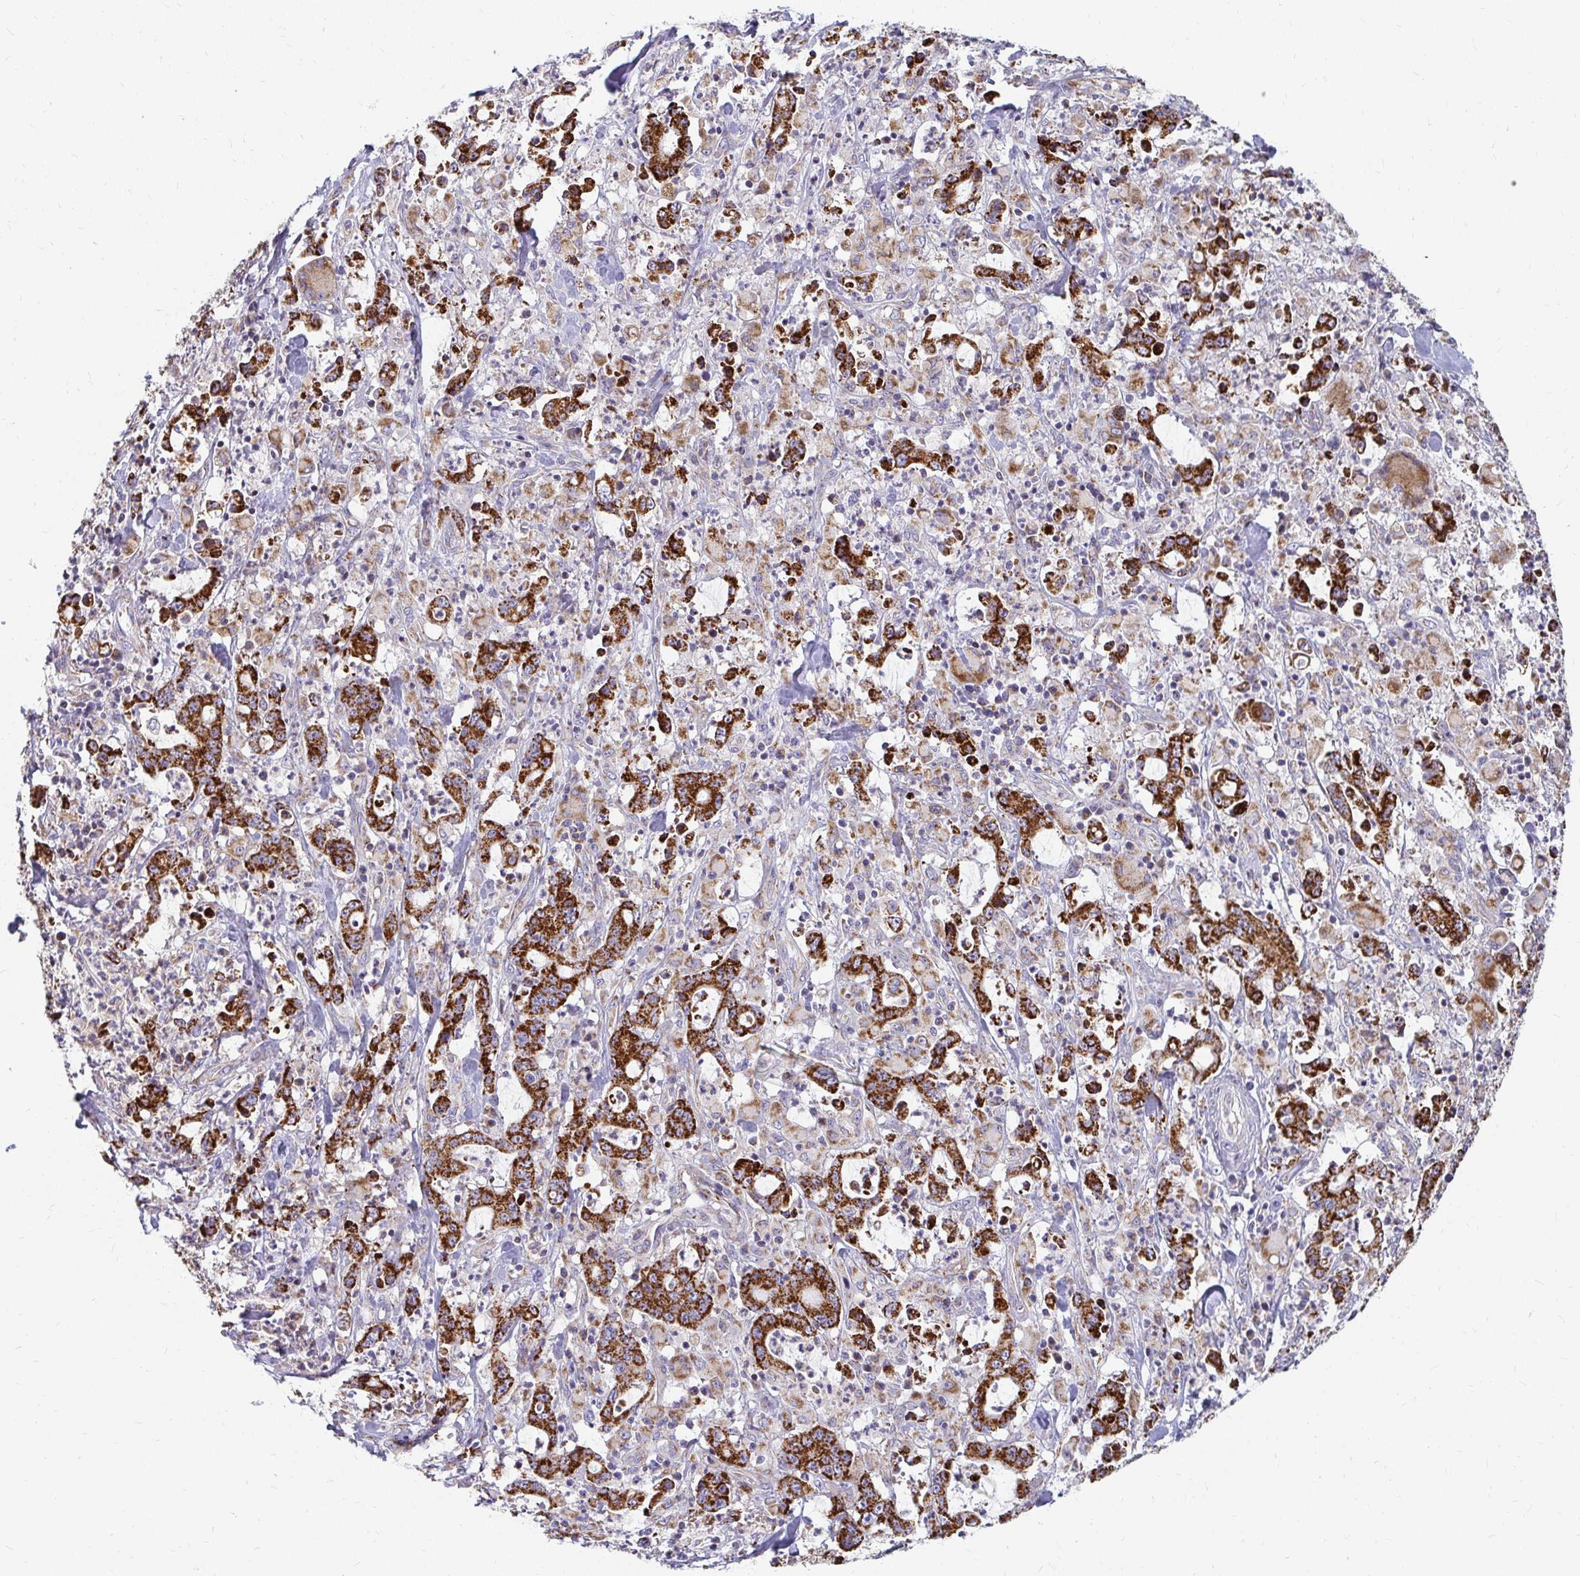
{"staining": {"intensity": "strong", "quantity": ">75%", "location": "cytoplasmic/membranous"}, "tissue": "stomach cancer", "cell_type": "Tumor cells", "image_type": "cancer", "snomed": [{"axis": "morphology", "description": "Adenocarcinoma, NOS"}, {"axis": "topography", "description": "Stomach, upper"}], "caption": "Immunohistochemistry (IHC) (DAB (3,3'-diaminobenzidine)) staining of human stomach cancer (adenocarcinoma) shows strong cytoplasmic/membranous protein staining in about >75% of tumor cells.", "gene": "EXOC5", "patient": {"sex": "male", "age": 68}}